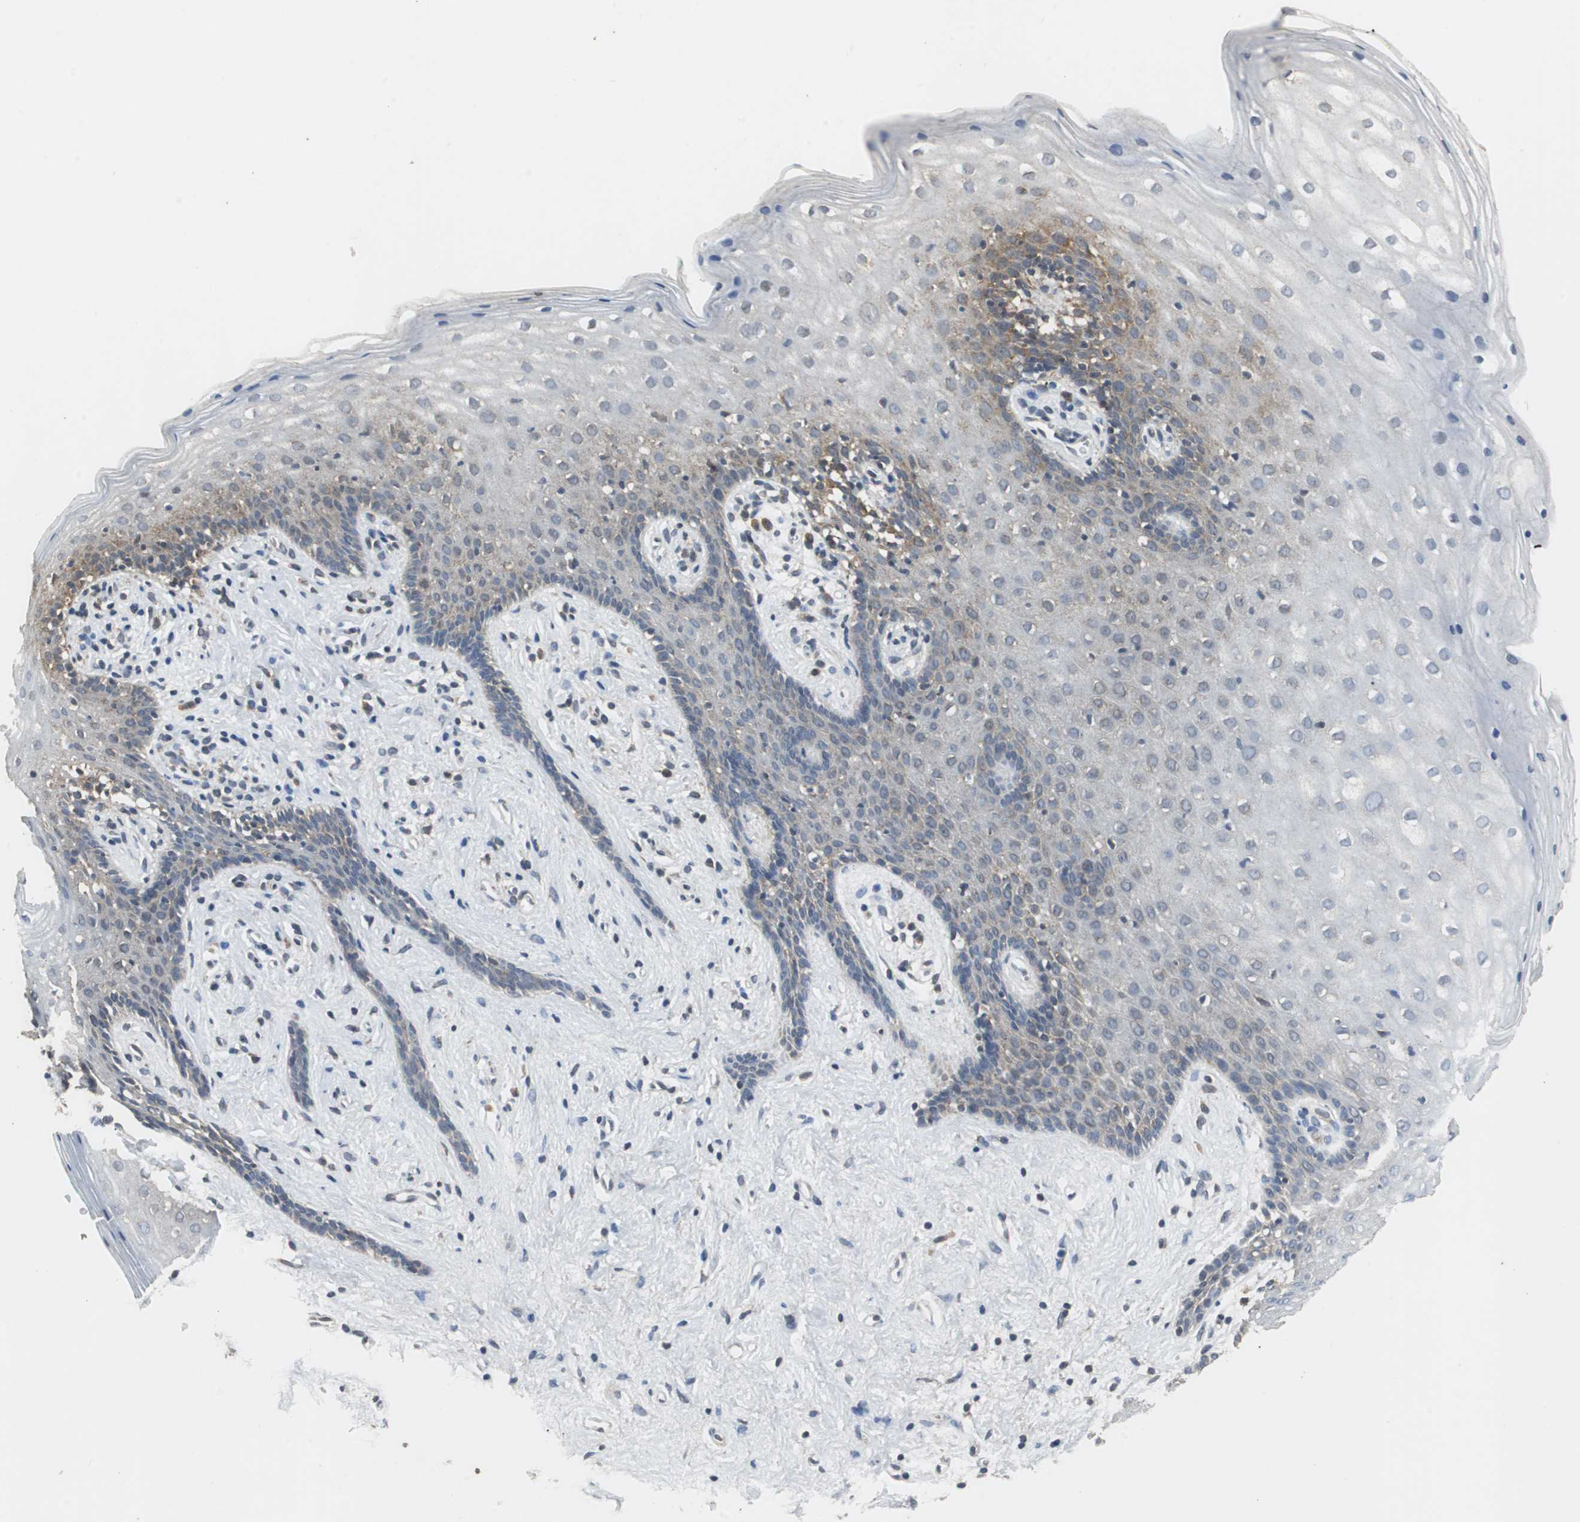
{"staining": {"intensity": "weak", "quantity": "<25%", "location": "cytoplasmic/membranous"}, "tissue": "vagina", "cell_type": "Squamous epithelial cells", "image_type": "normal", "snomed": [{"axis": "morphology", "description": "Normal tissue, NOS"}, {"axis": "topography", "description": "Vagina"}], "caption": "Immunohistochemistry image of benign human vagina stained for a protein (brown), which reveals no positivity in squamous epithelial cells. (Brightfield microscopy of DAB immunohistochemistry (IHC) at high magnification).", "gene": "VBP1", "patient": {"sex": "female", "age": 44}}